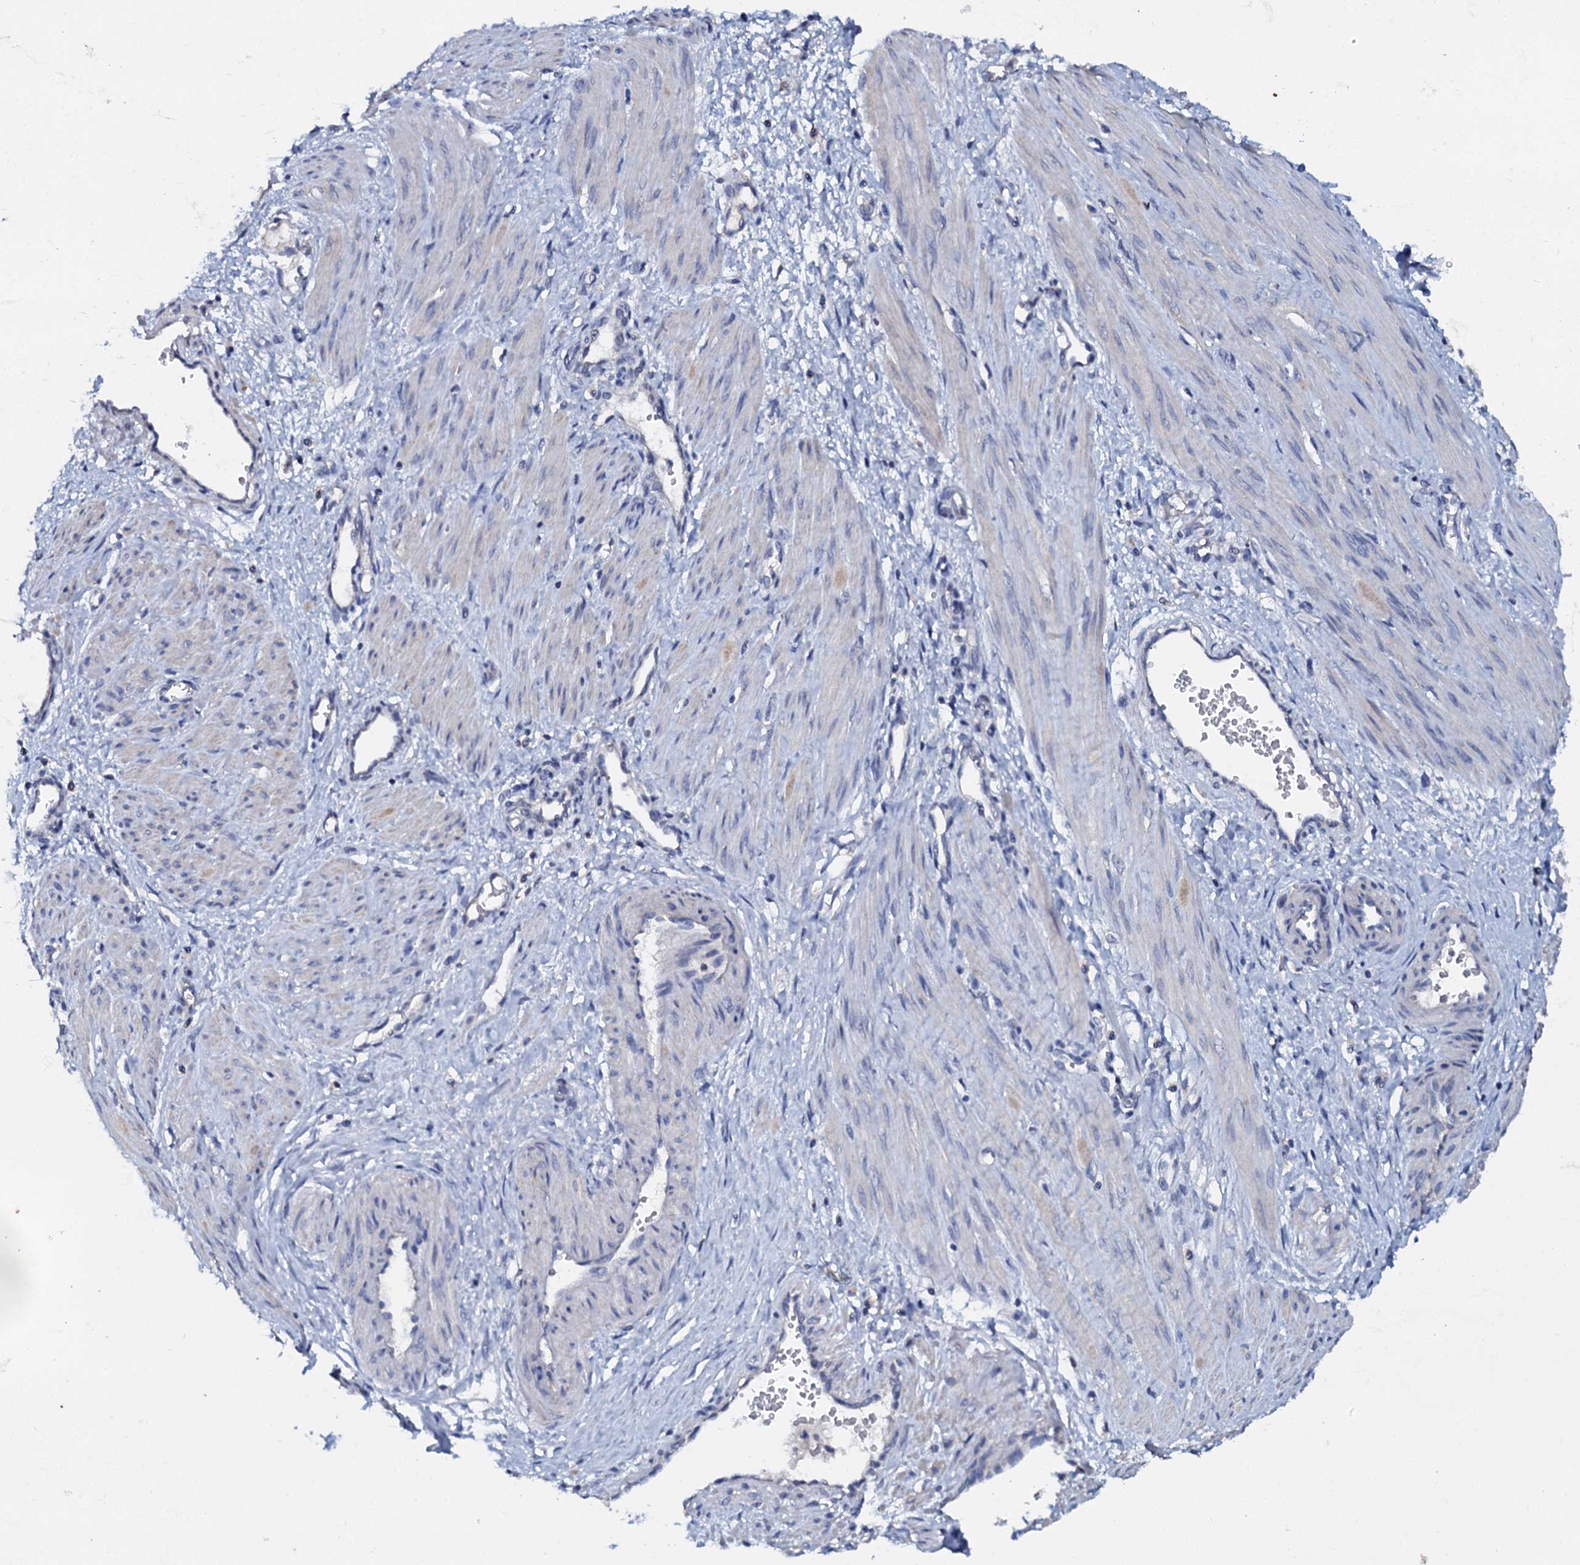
{"staining": {"intensity": "weak", "quantity": "25%-75%", "location": "cytoplasmic/membranous"}, "tissue": "smooth muscle", "cell_type": "Smooth muscle cells", "image_type": "normal", "snomed": [{"axis": "morphology", "description": "Normal tissue, NOS"}, {"axis": "topography", "description": "Endometrium"}], "caption": "Immunohistochemistry histopathology image of normal human smooth muscle stained for a protein (brown), which displays low levels of weak cytoplasmic/membranous staining in about 25%-75% of smooth muscle cells.", "gene": "SLC37A4", "patient": {"sex": "female", "age": 33}}